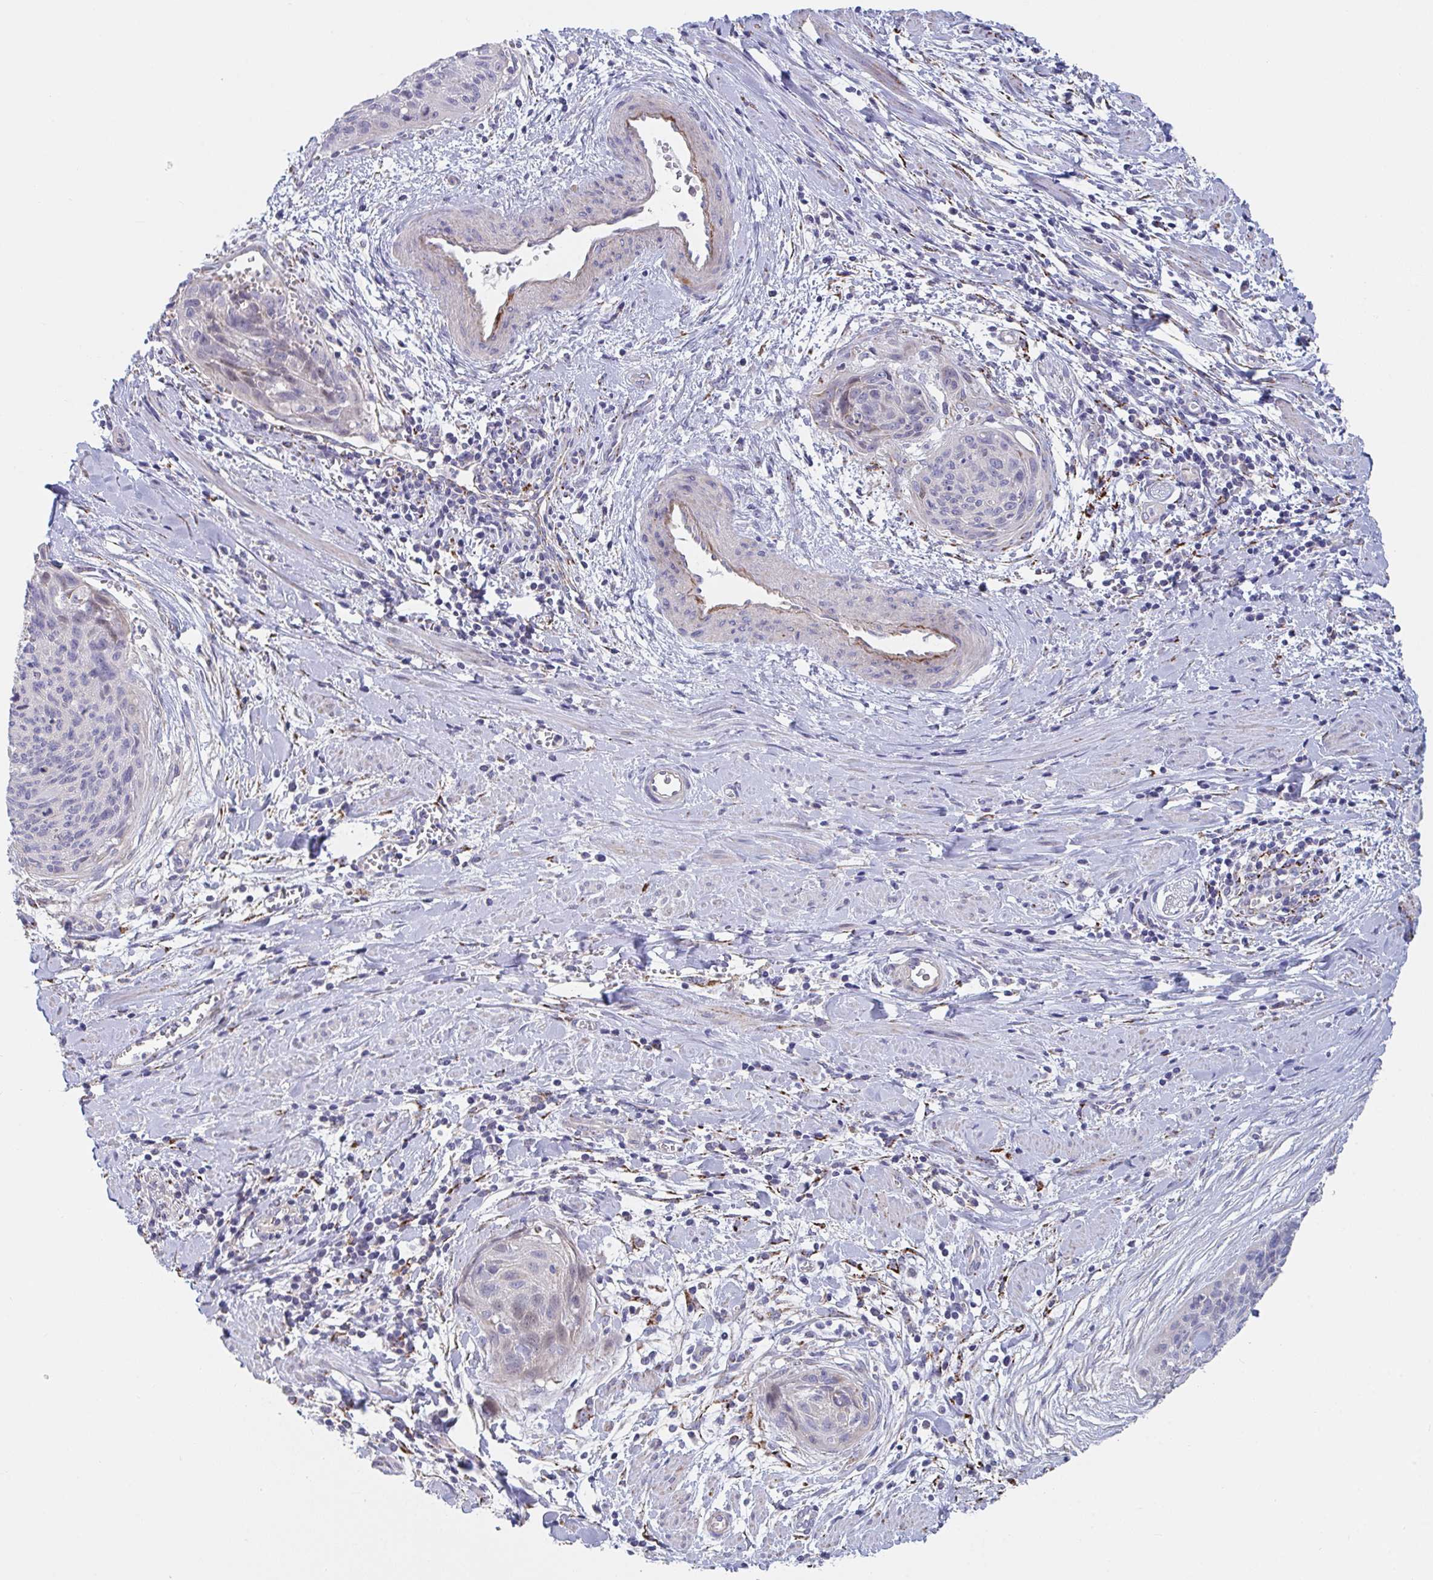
{"staining": {"intensity": "weak", "quantity": "<25%", "location": "cytoplasmic/membranous"}, "tissue": "cervical cancer", "cell_type": "Tumor cells", "image_type": "cancer", "snomed": [{"axis": "morphology", "description": "Squamous cell carcinoma, NOS"}, {"axis": "topography", "description": "Cervix"}], "caption": "A photomicrograph of cervical cancer (squamous cell carcinoma) stained for a protein shows no brown staining in tumor cells. The staining is performed using DAB (3,3'-diaminobenzidine) brown chromogen with nuclei counter-stained in using hematoxylin.", "gene": "FAM156B", "patient": {"sex": "female", "age": 55}}